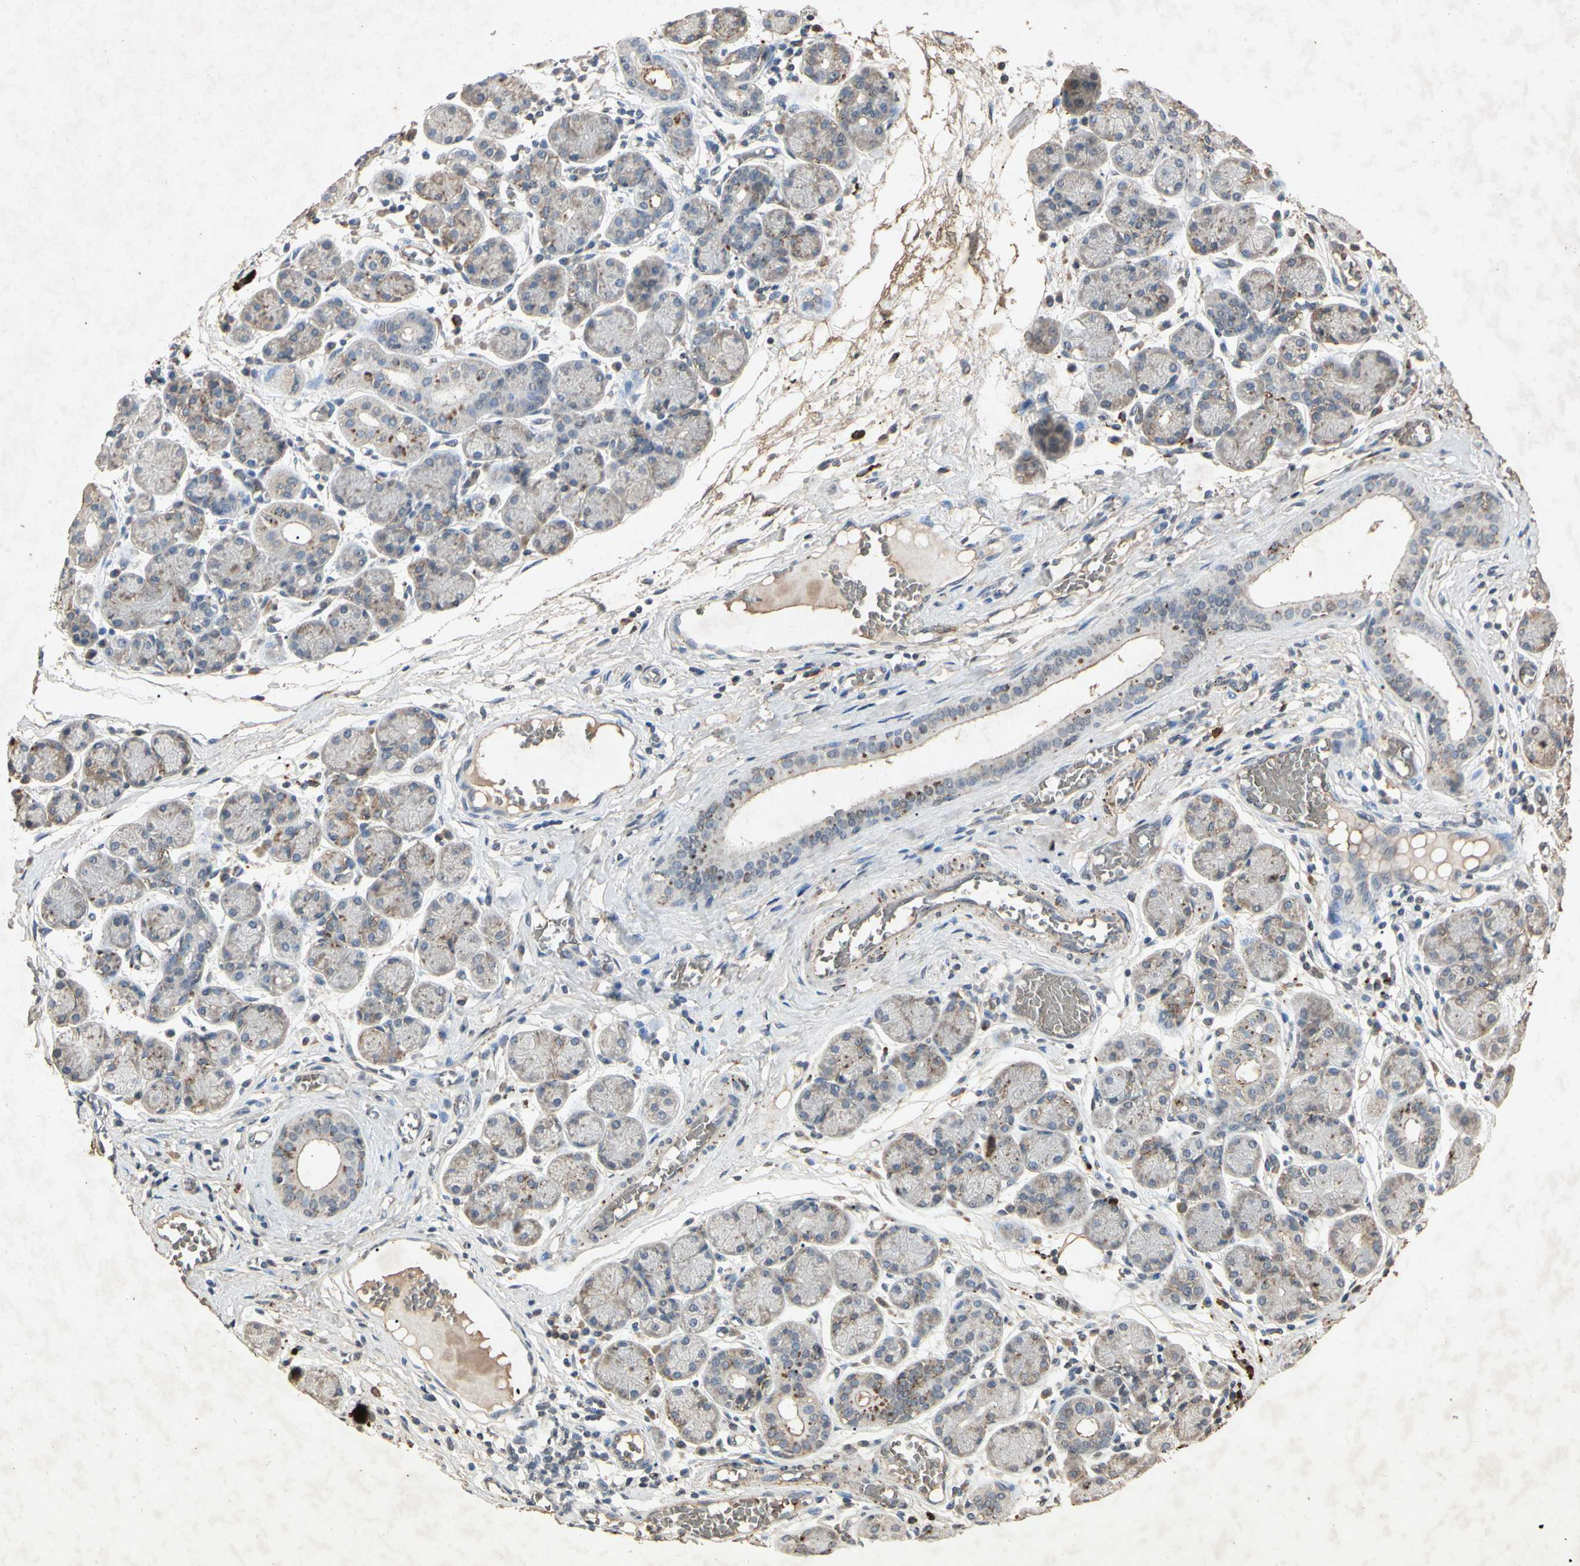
{"staining": {"intensity": "weak", "quantity": "25%-75%", "location": "cytoplasmic/membranous"}, "tissue": "salivary gland", "cell_type": "Glandular cells", "image_type": "normal", "snomed": [{"axis": "morphology", "description": "Normal tissue, NOS"}, {"axis": "topography", "description": "Salivary gland"}], "caption": "Normal salivary gland was stained to show a protein in brown. There is low levels of weak cytoplasmic/membranous expression in about 25%-75% of glandular cells. (DAB (3,3'-diaminobenzidine) = brown stain, brightfield microscopy at high magnification).", "gene": "MSRB1", "patient": {"sex": "female", "age": 24}}